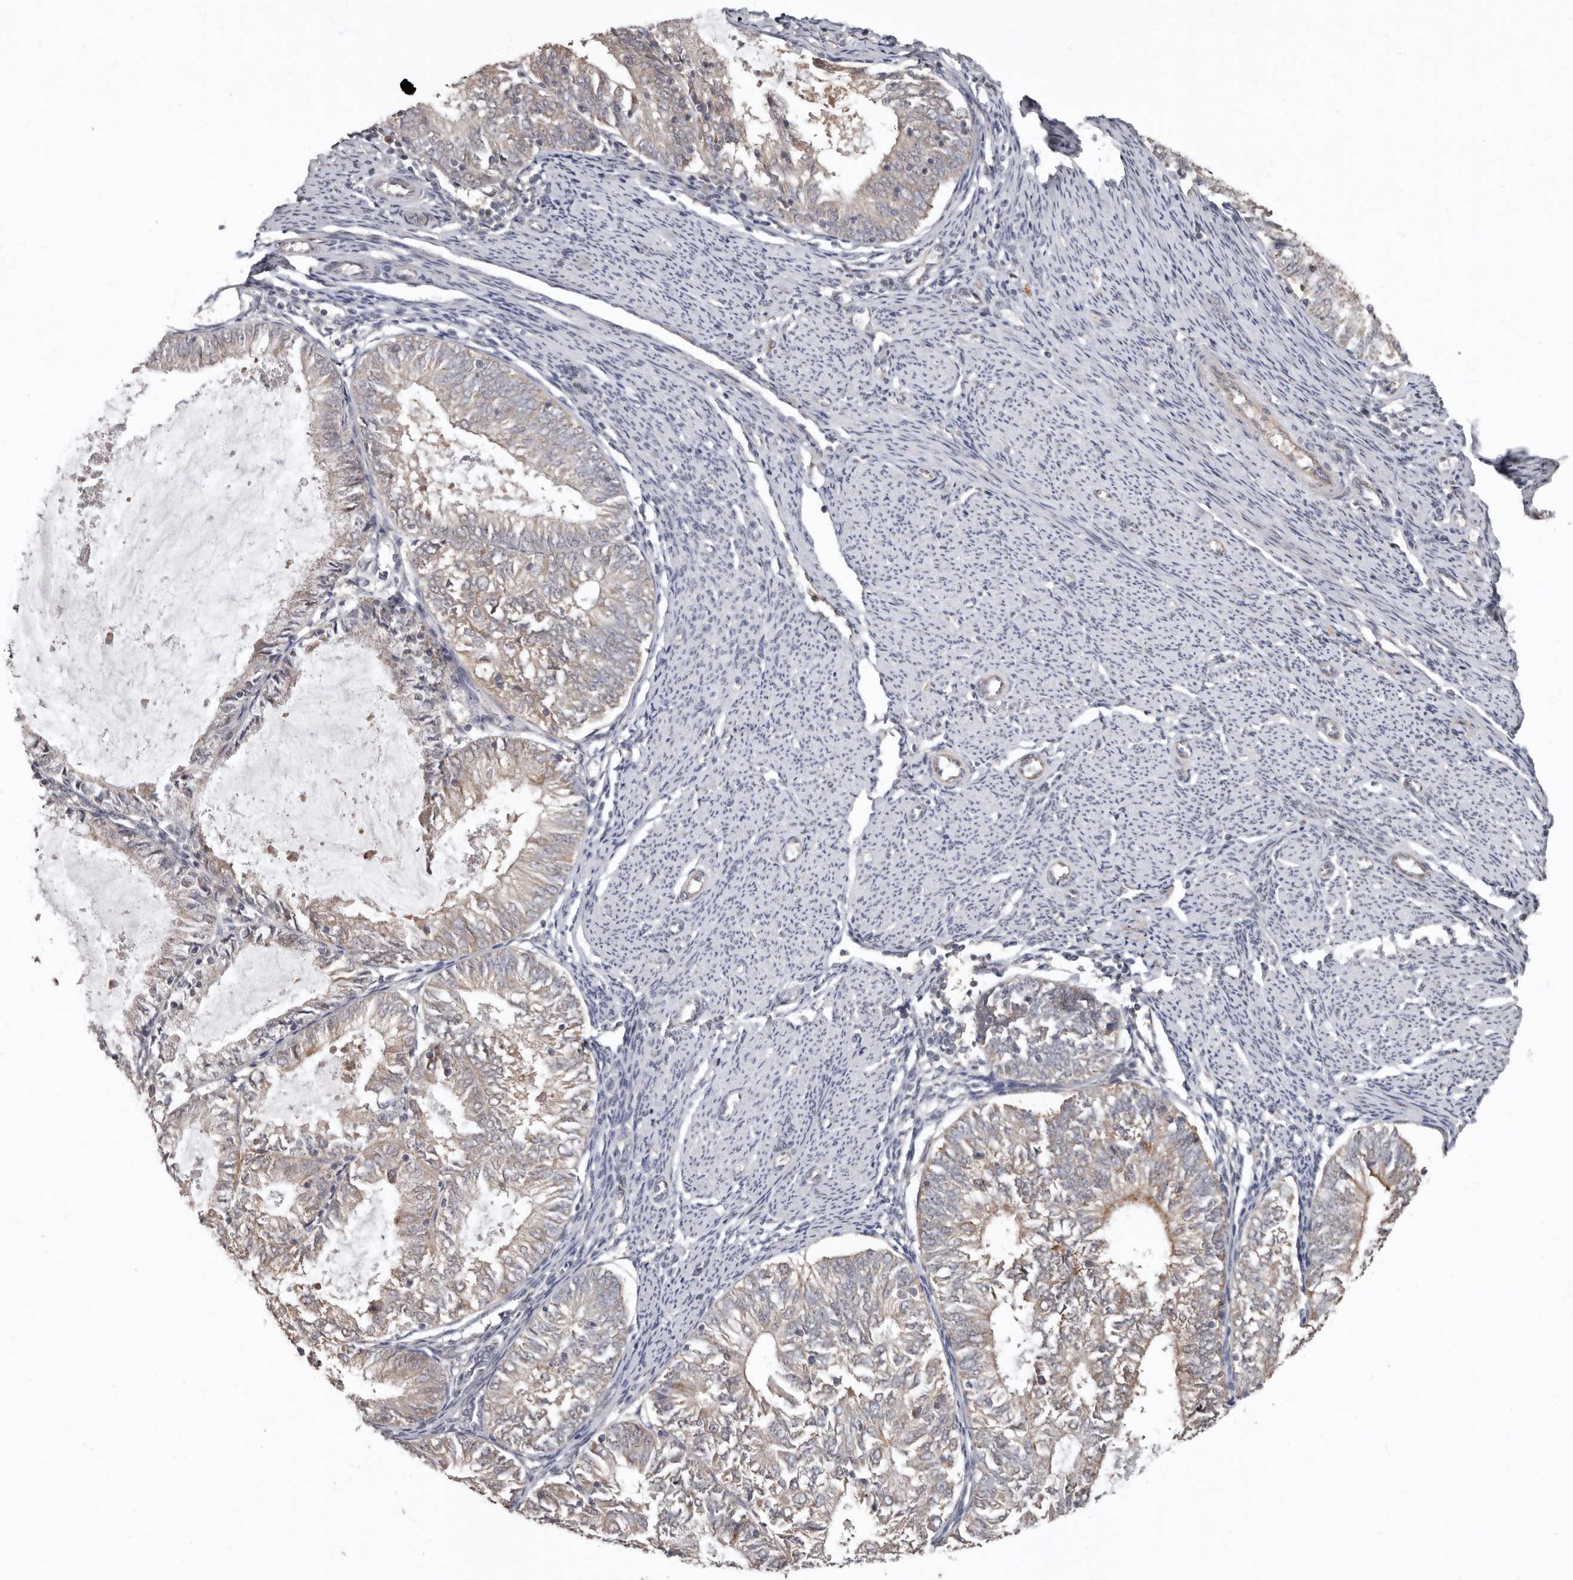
{"staining": {"intensity": "weak", "quantity": ">75%", "location": "cytoplasmic/membranous"}, "tissue": "endometrial cancer", "cell_type": "Tumor cells", "image_type": "cancer", "snomed": [{"axis": "morphology", "description": "Adenocarcinoma, NOS"}, {"axis": "topography", "description": "Endometrium"}], "caption": "The histopathology image demonstrates a brown stain indicating the presence of a protein in the cytoplasmic/membranous of tumor cells in adenocarcinoma (endometrial).", "gene": "LRGUK", "patient": {"sex": "female", "age": 57}}